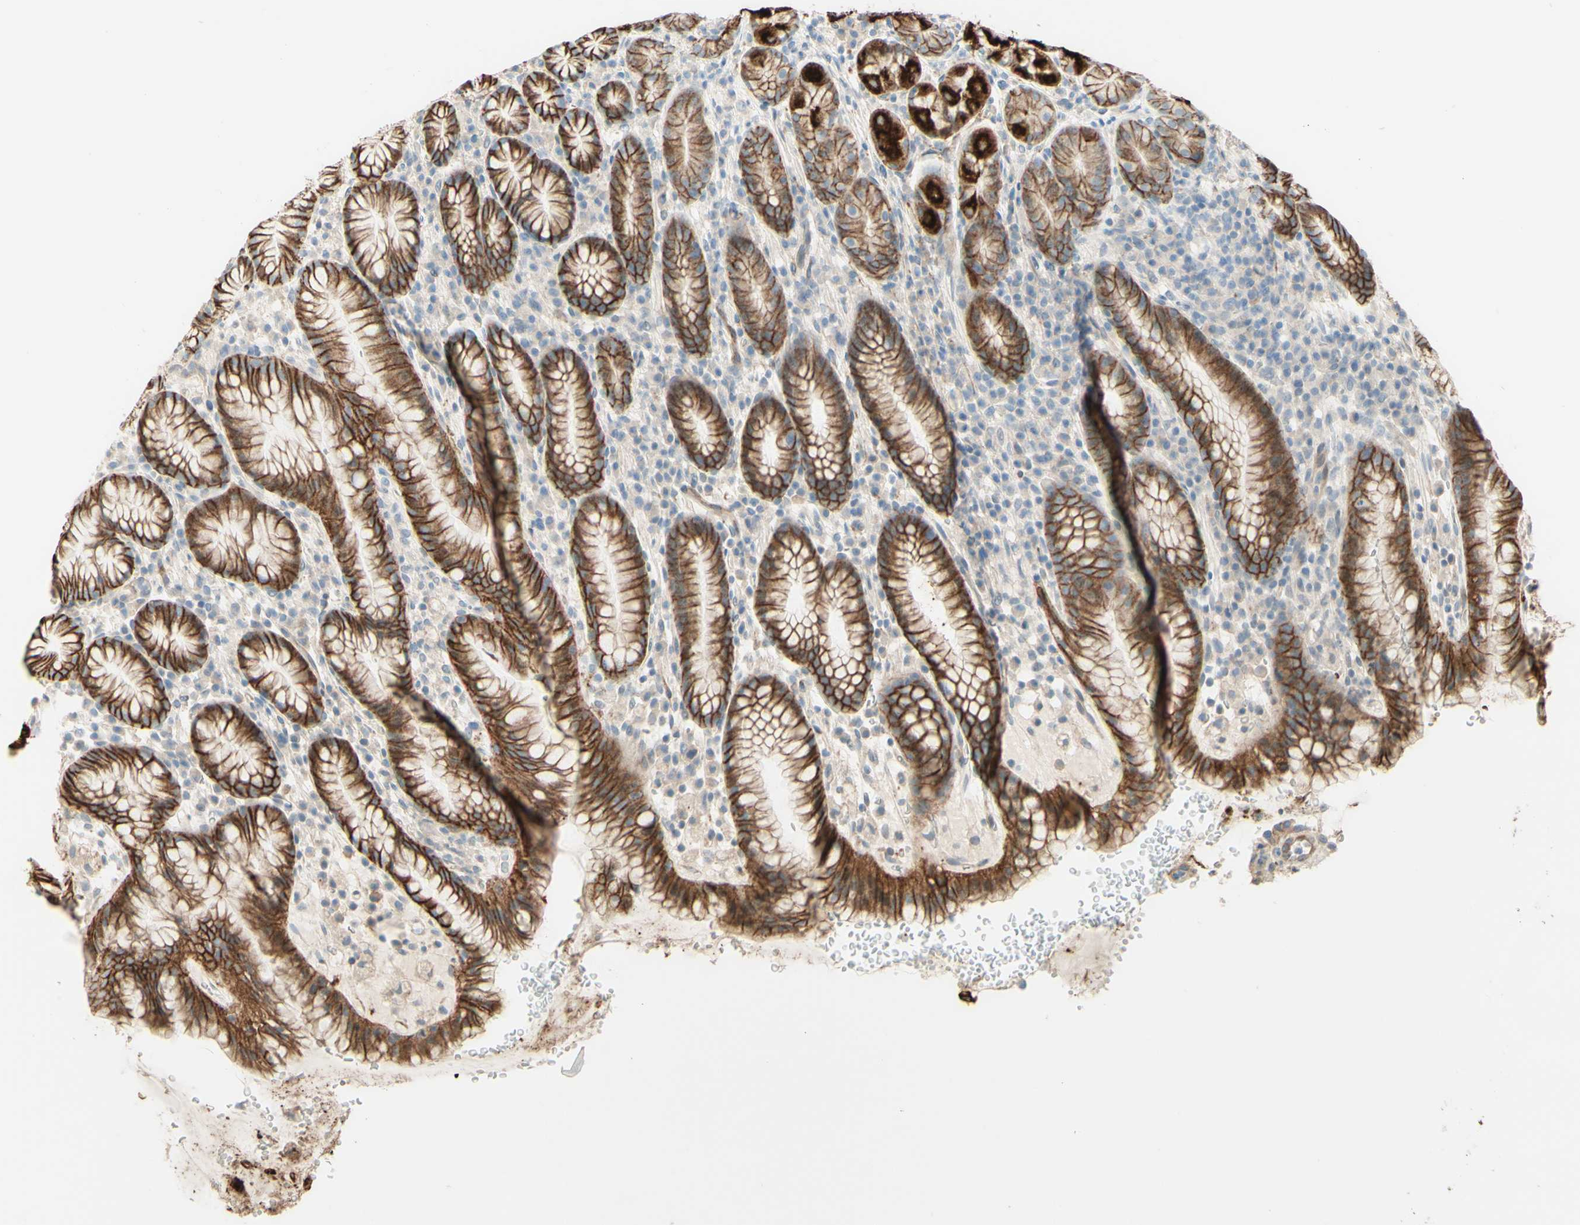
{"staining": {"intensity": "strong", "quantity": ">75%", "location": "cytoplasmic/membranous"}, "tissue": "stomach", "cell_type": "Glandular cells", "image_type": "normal", "snomed": [{"axis": "morphology", "description": "Normal tissue, NOS"}, {"axis": "topography", "description": "Stomach, lower"}], "caption": "Stomach stained with a brown dye reveals strong cytoplasmic/membranous positive expression in about >75% of glandular cells.", "gene": "RNF149", "patient": {"sex": "male", "age": 52}}